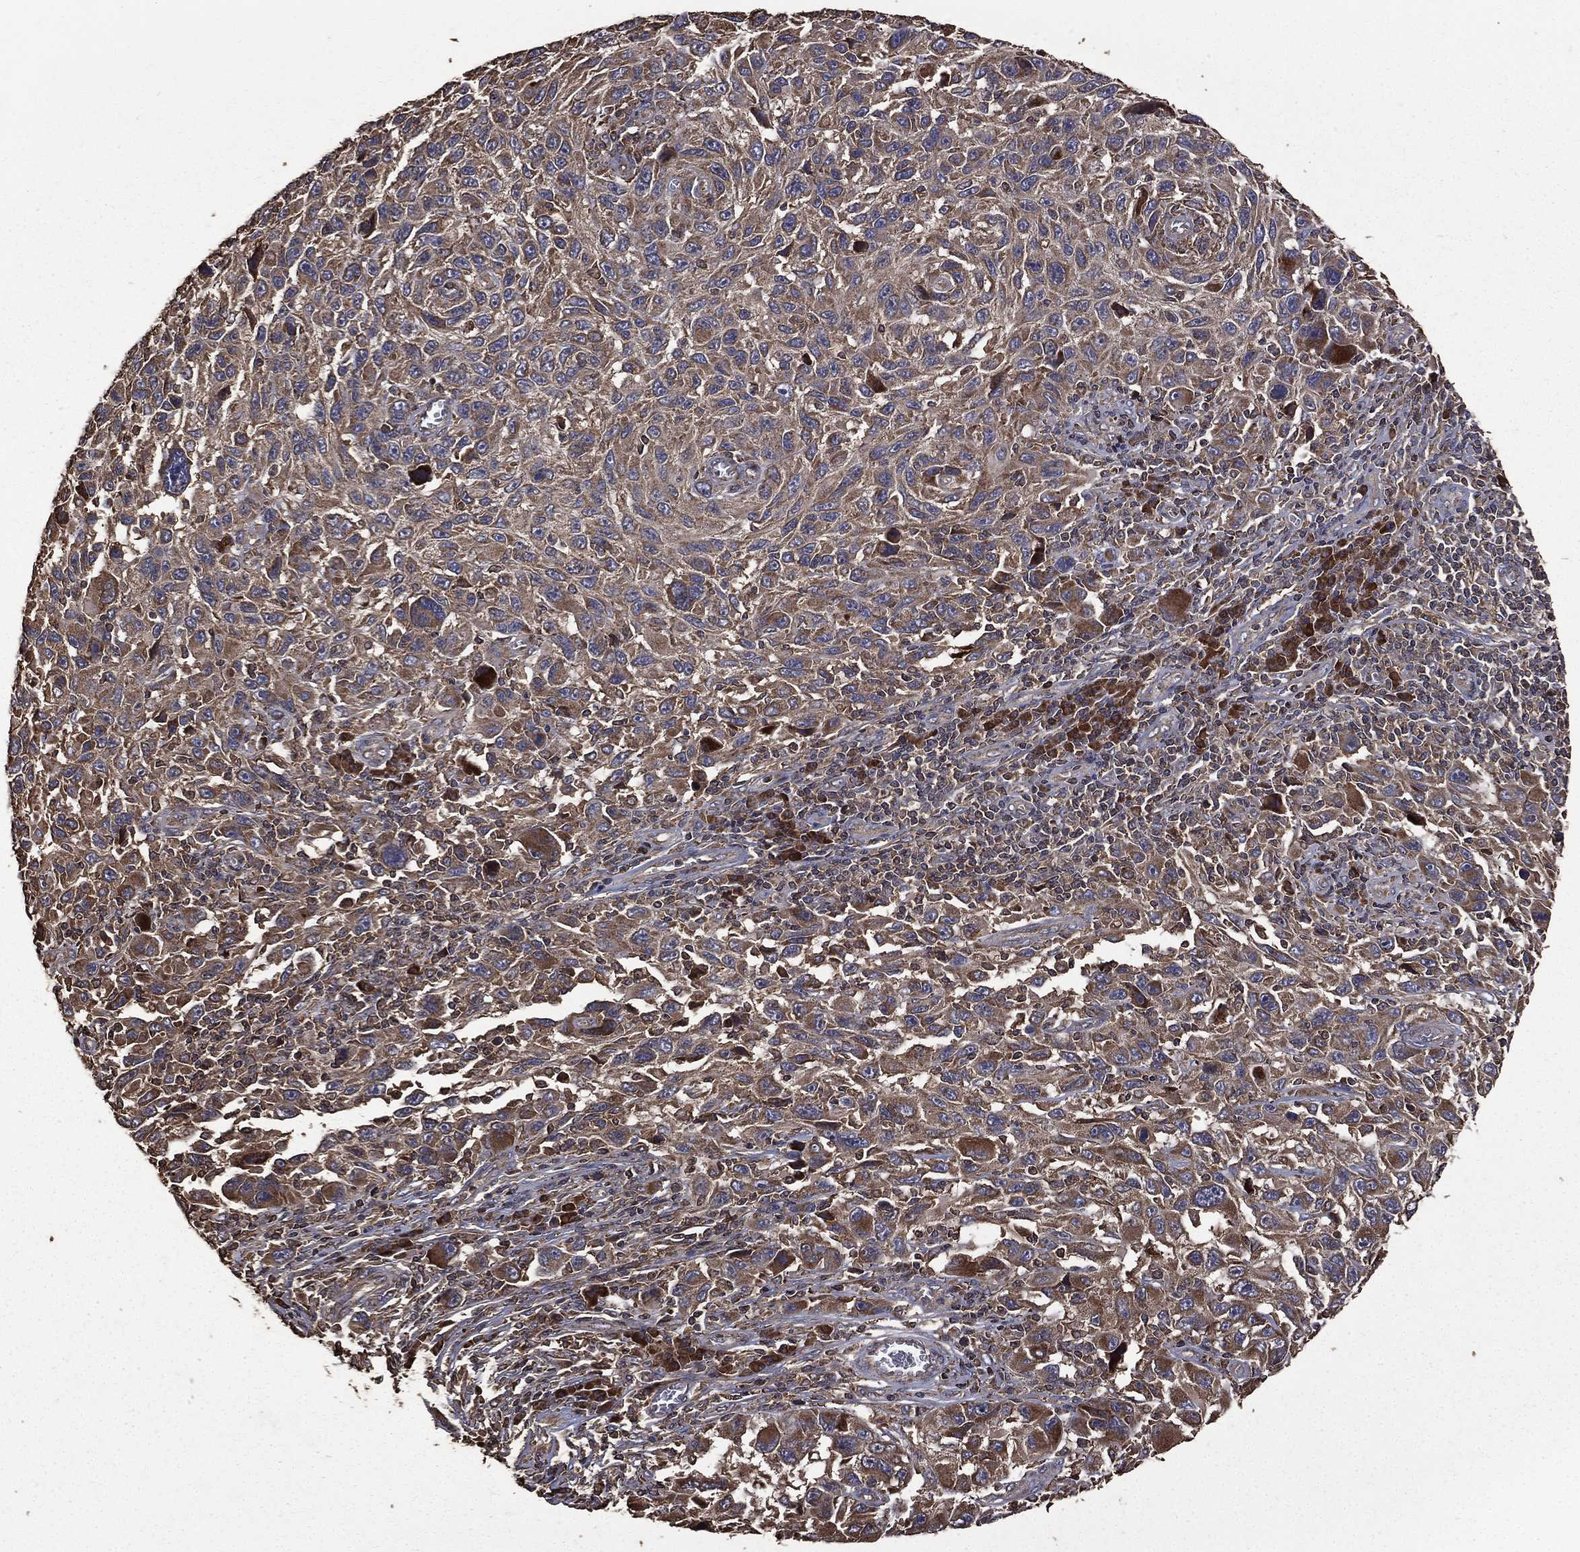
{"staining": {"intensity": "moderate", "quantity": "25%-75%", "location": "cytoplasmic/membranous"}, "tissue": "melanoma", "cell_type": "Tumor cells", "image_type": "cancer", "snomed": [{"axis": "morphology", "description": "Malignant melanoma, NOS"}, {"axis": "topography", "description": "Skin"}], "caption": "Tumor cells show medium levels of moderate cytoplasmic/membranous expression in about 25%-75% of cells in melanoma. (Stains: DAB in brown, nuclei in blue, Microscopy: brightfield microscopy at high magnification).", "gene": "METTL27", "patient": {"sex": "male", "age": 53}}